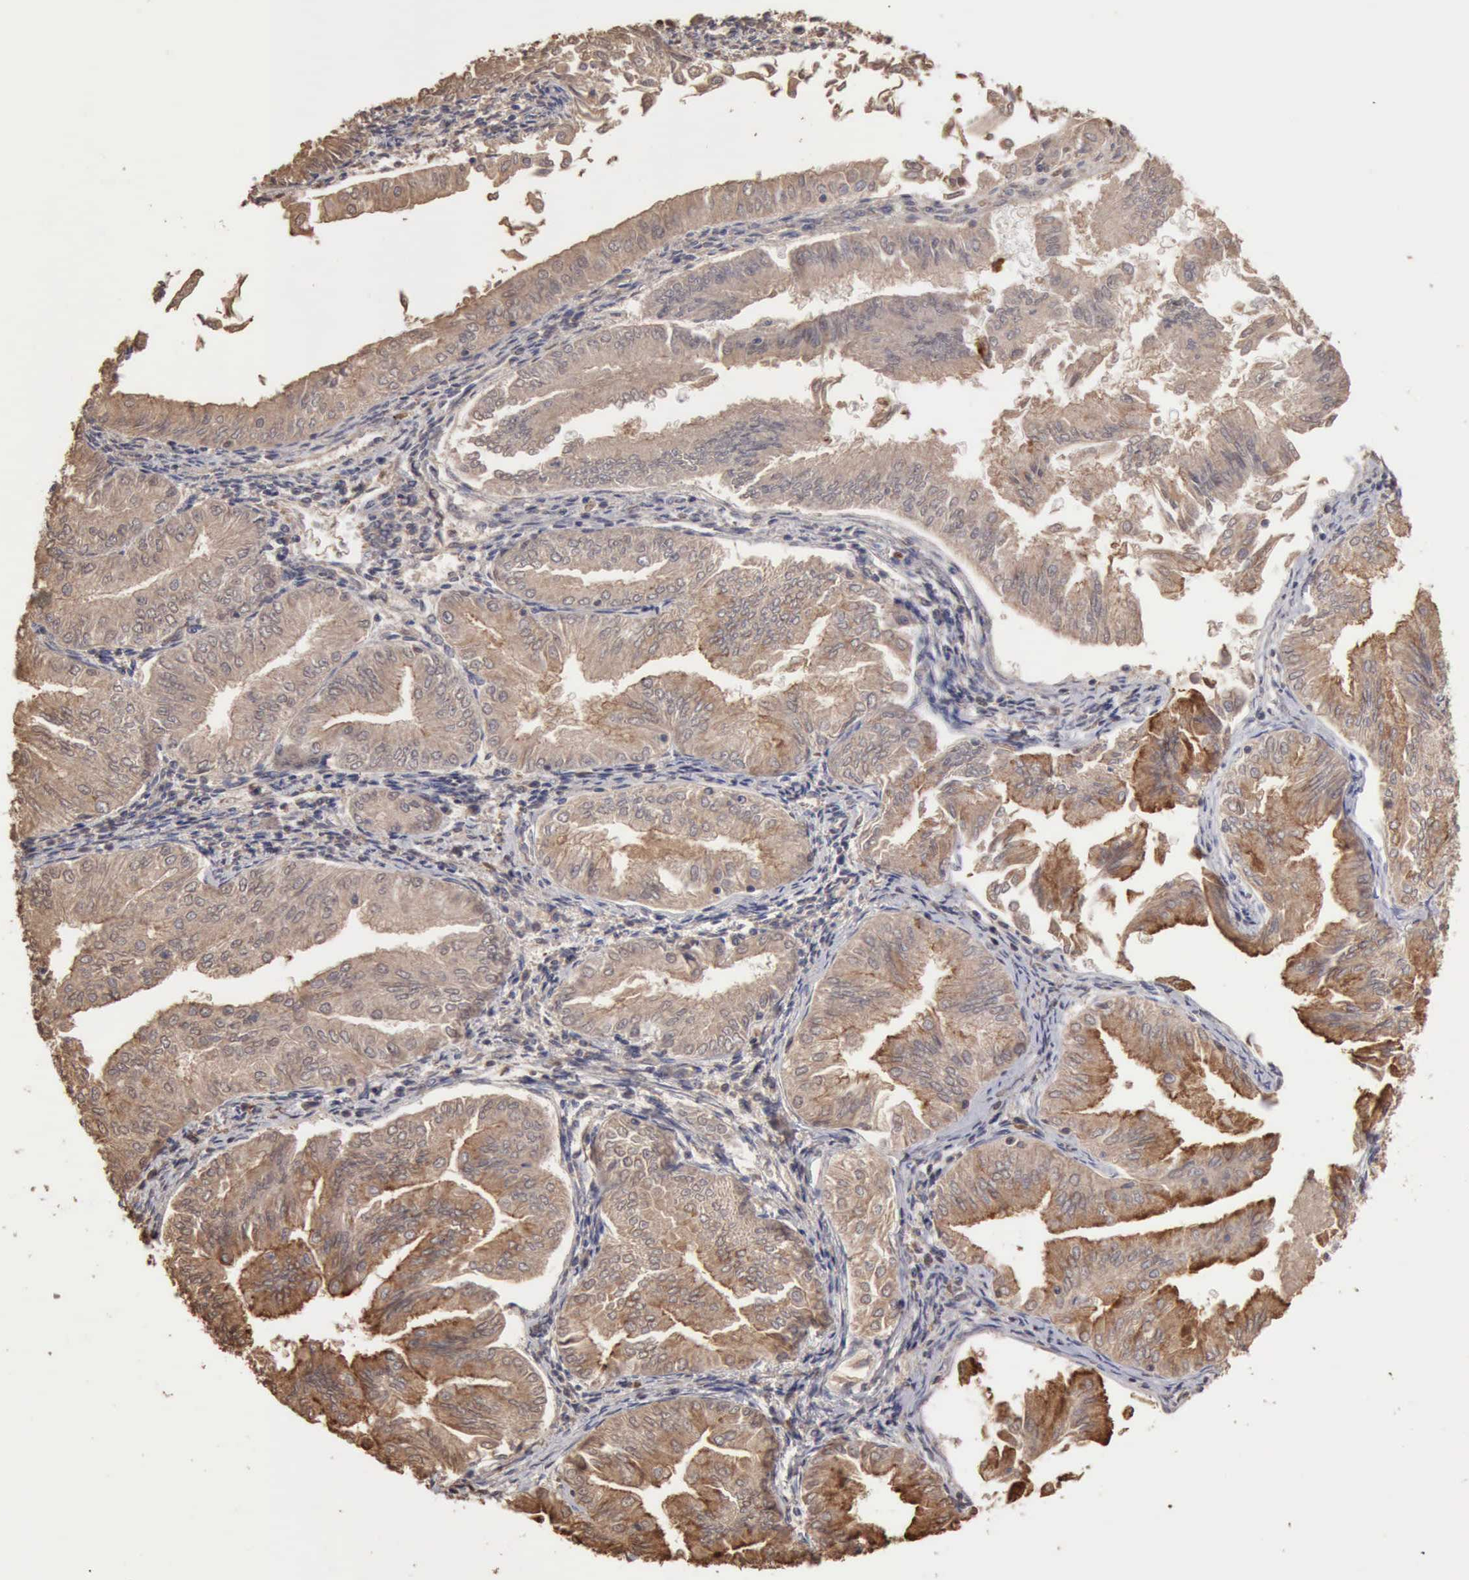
{"staining": {"intensity": "weak", "quantity": ">75%", "location": "cytoplasmic/membranous"}, "tissue": "endometrial cancer", "cell_type": "Tumor cells", "image_type": "cancer", "snomed": [{"axis": "morphology", "description": "Adenocarcinoma, NOS"}, {"axis": "topography", "description": "Endometrium"}], "caption": "Adenocarcinoma (endometrial) stained with a brown dye demonstrates weak cytoplasmic/membranous positive staining in approximately >75% of tumor cells.", "gene": "SERPINA1", "patient": {"sex": "female", "age": 53}}